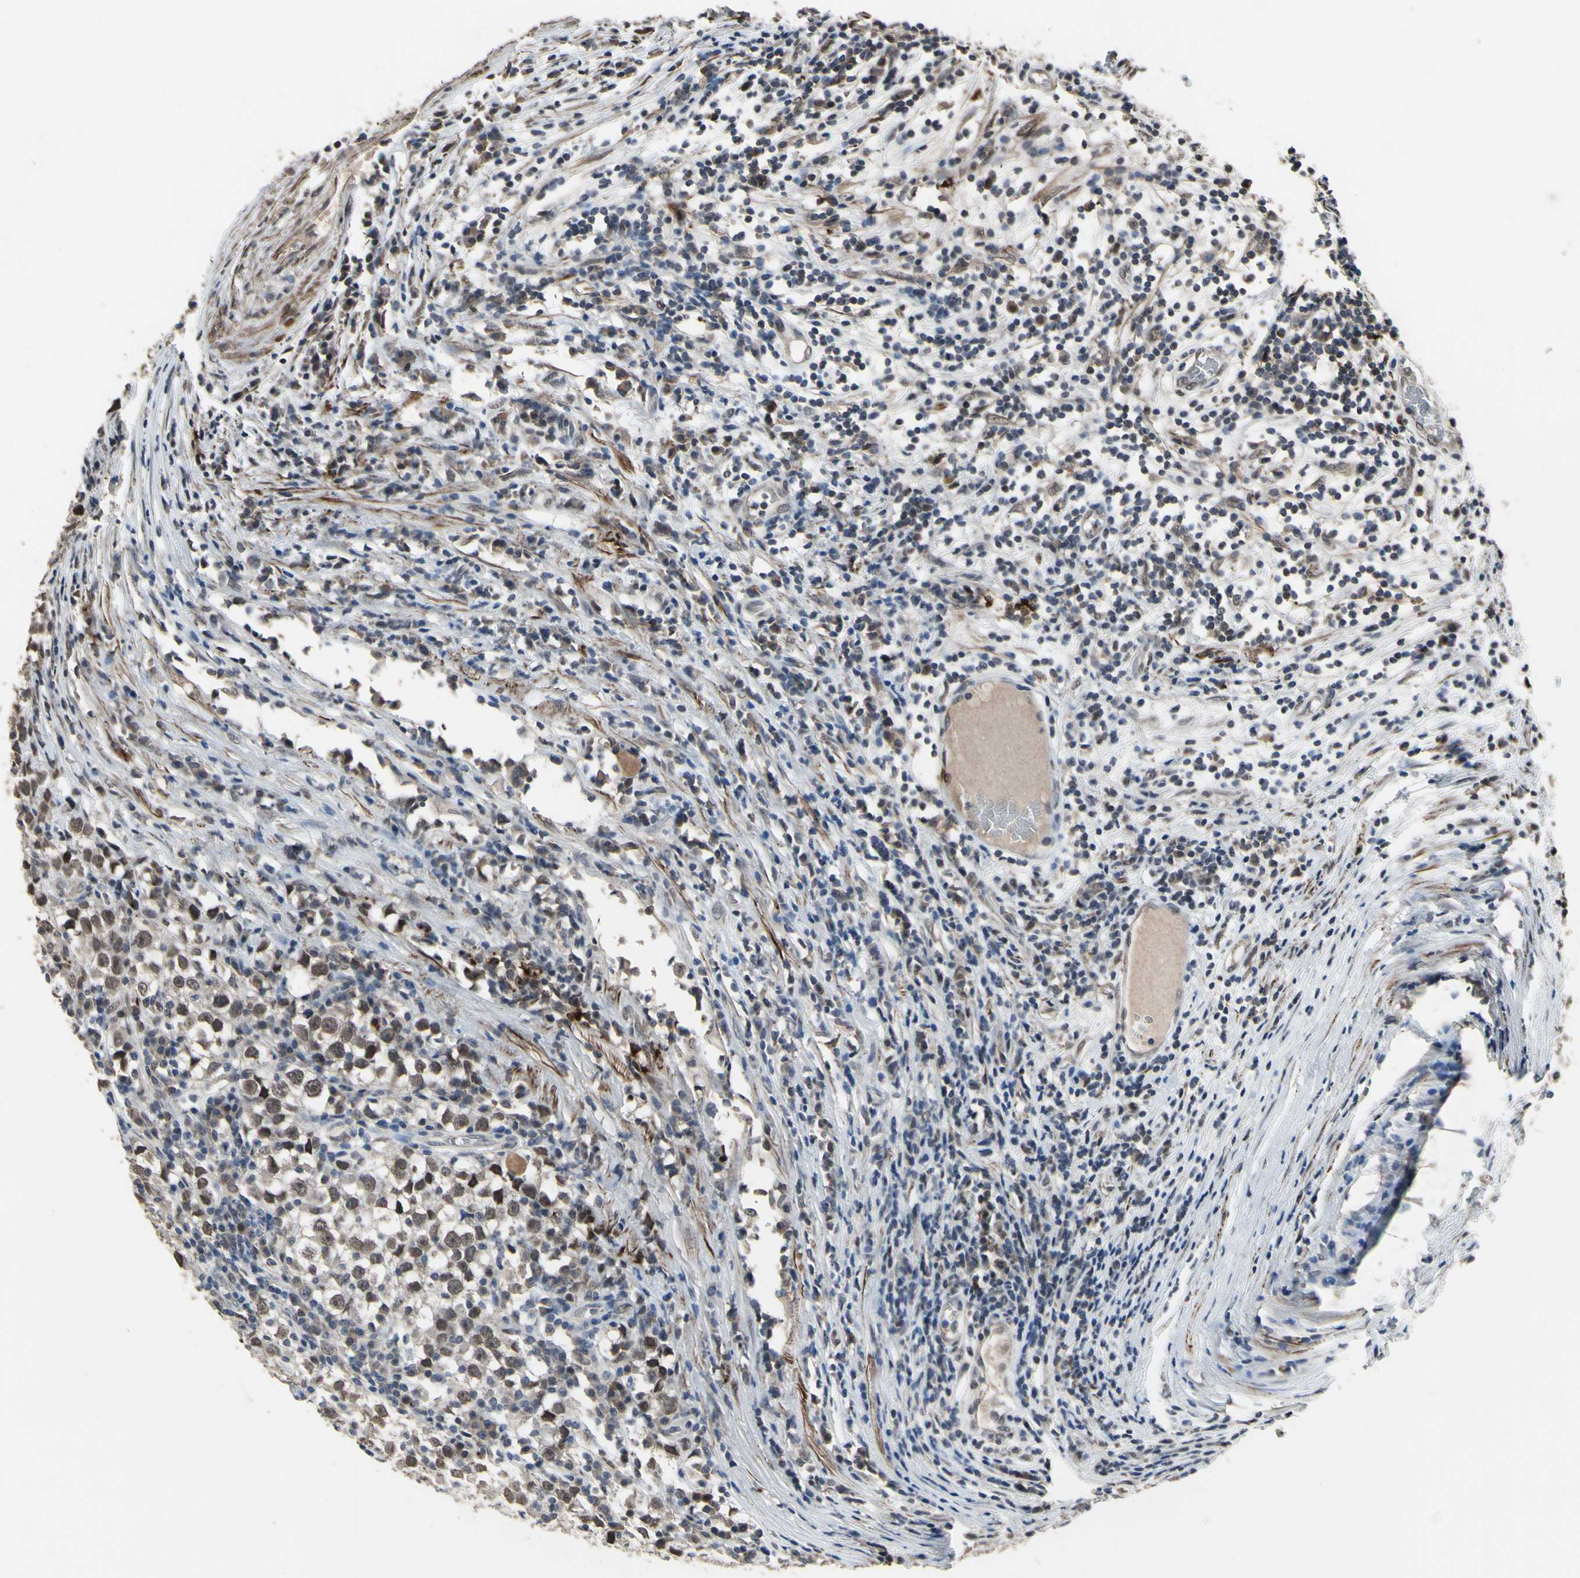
{"staining": {"intensity": "moderate", "quantity": ">75%", "location": "nuclear"}, "tissue": "testis cancer", "cell_type": "Tumor cells", "image_type": "cancer", "snomed": [{"axis": "morphology", "description": "Seminoma, NOS"}, {"axis": "topography", "description": "Testis"}], "caption": "DAB (3,3'-diaminobenzidine) immunohistochemical staining of seminoma (testis) displays moderate nuclear protein staining in approximately >75% of tumor cells. The protein of interest is stained brown, and the nuclei are stained in blue (DAB (3,3'-diaminobenzidine) IHC with brightfield microscopy, high magnification).", "gene": "ZNF174", "patient": {"sex": "male", "age": 65}}